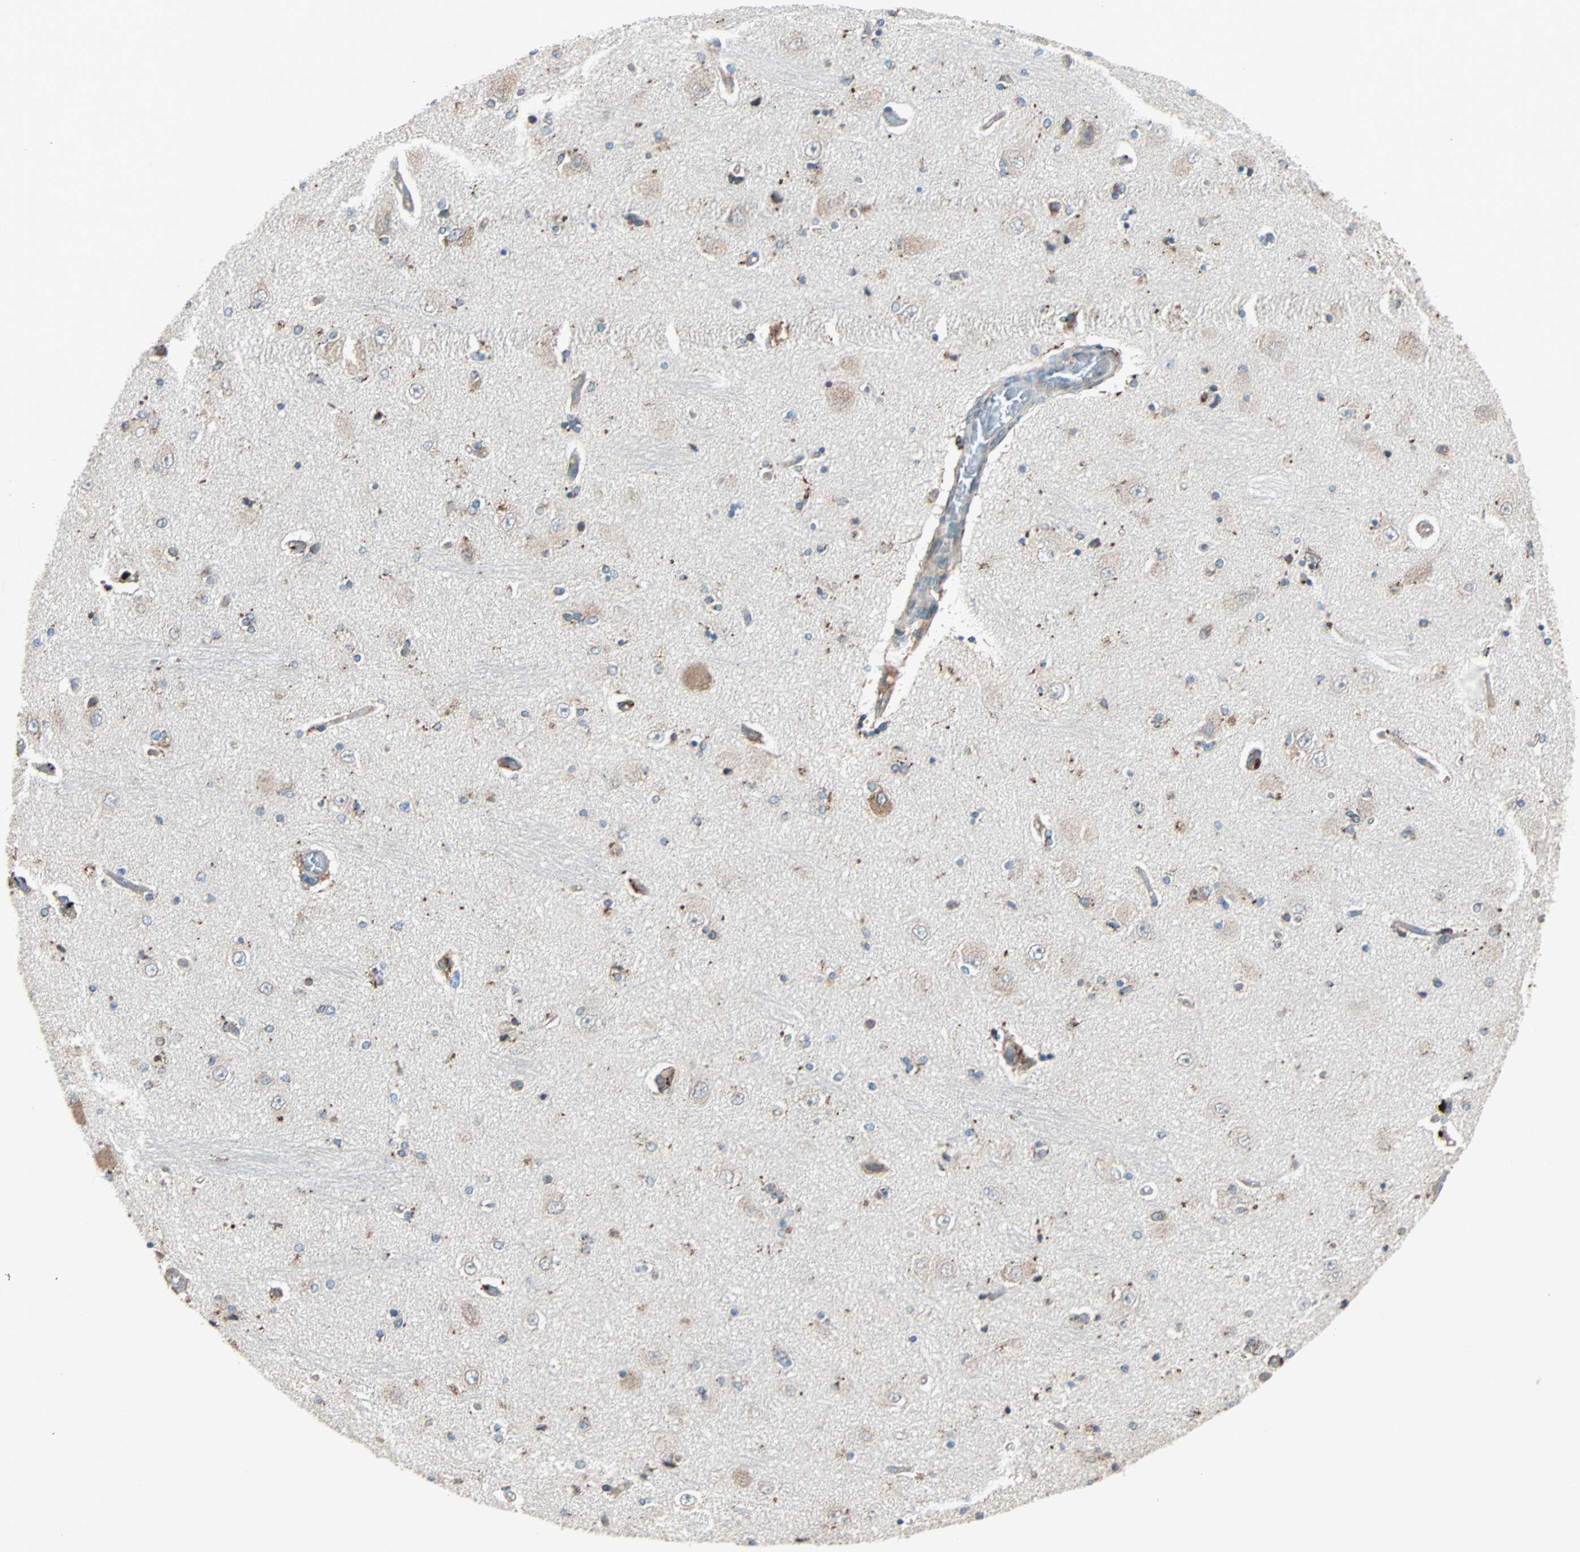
{"staining": {"intensity": "moderate", "quantity": "25%-75%", "location": "cytoplasmic/membranous"}, "tissue": "hippocampus", "cell_type": "Glial cells", "image_type": "normal", "snomed": [{"axis": "morphology", "description": "Normal tissue, NOS"}, {"axis": "topography", "description": "Hippocampus"}], "caption": "A histopathology image of human hippocampus stained for a protein demonstrates moderate cytoplasmic/membranous brown staining in glial cells.", "gene": "PHYH", "patient": {"sex": "female", "age": 54}}